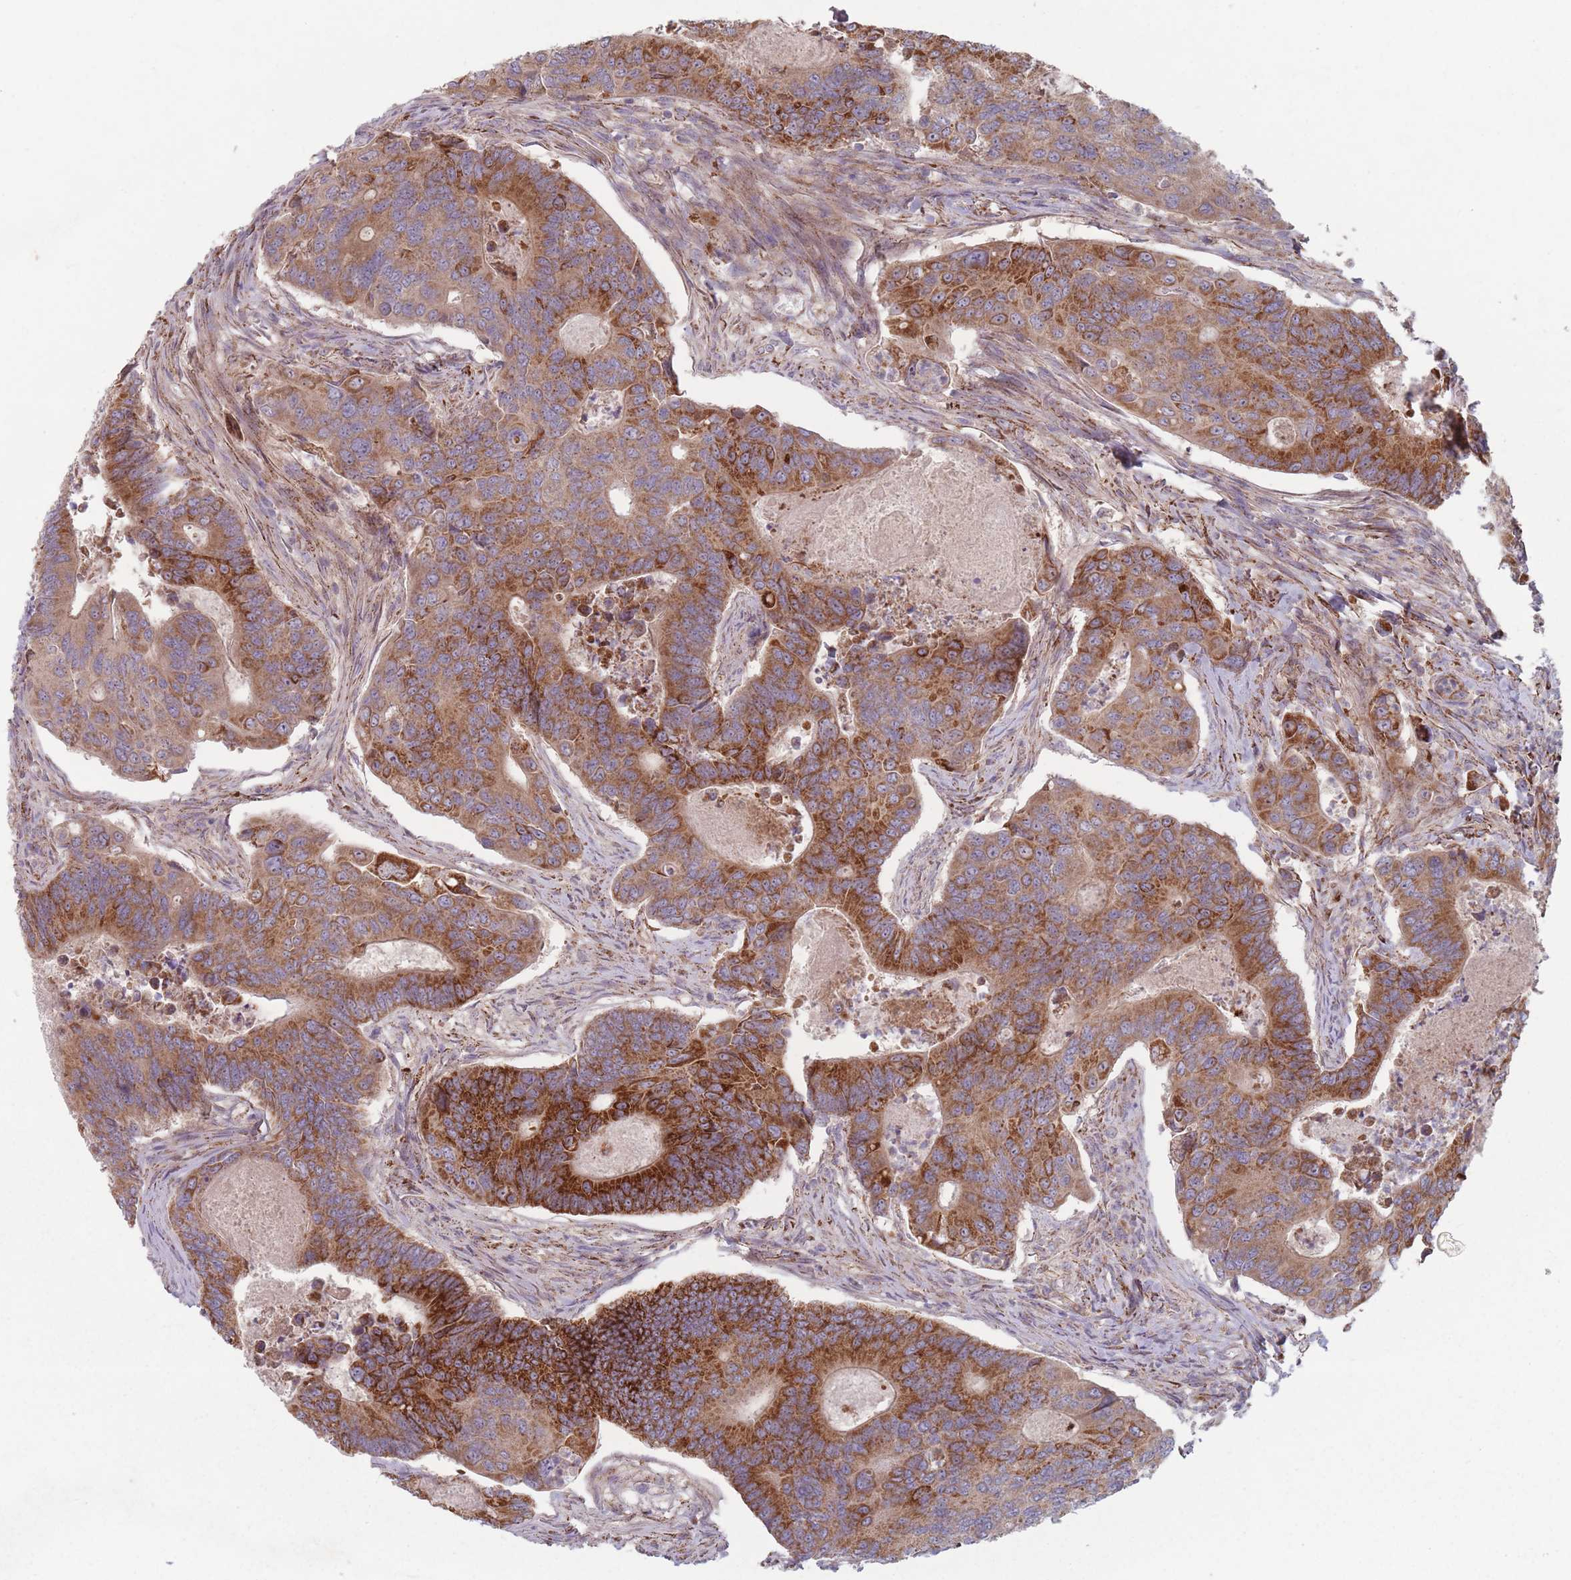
{"staining": {"intensity": "strong", "quantity": ">75%", "location": "cytoplasmic/membranous"}, "tissue": "colorectal cancer", "cell_type": "Tumor cells", "image_type": "cancer", "snomed": [{"axis": "morphology", "description": "Adenocarcinoma, NOS"}, {"axis": "topography", "description": "Colon"}], "caption": "Immunohistochemical staining of colorectal adenocarcinoma displays high levels of strong cytoplasmic/membranous positivity in approximately >75% of tumor cells.", "gene": "OR10Q1", "patient": {"sex": "female", "age": 67}}